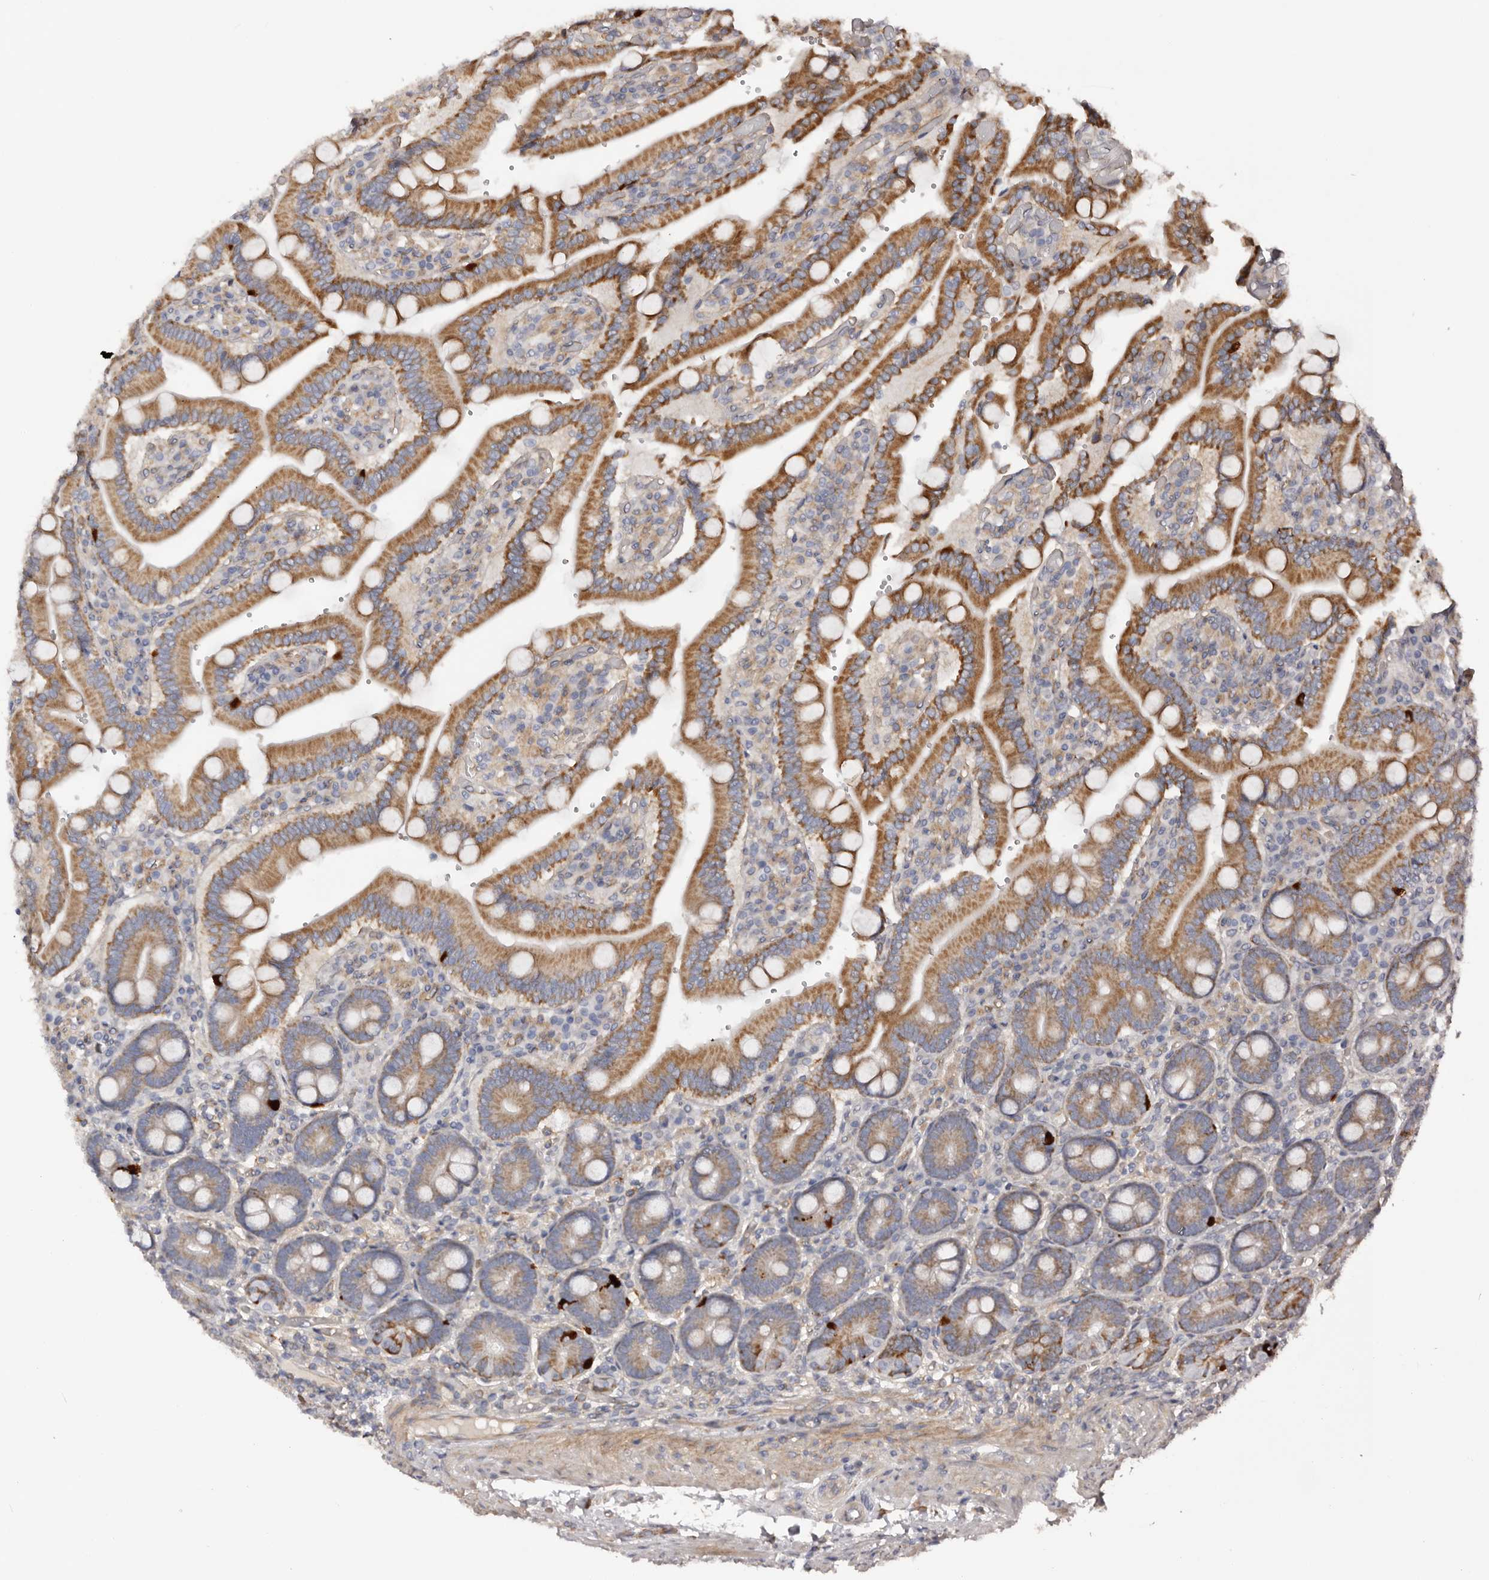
{"staining": {"intensity": "moderate", "quantity": "25%-75%", "location": "cytoplasmic/membranous"}, "tissue": "duodenum", "cell_type": "Glandular cells", "image_type": "normal", "snomed": [{"axis": "morphology", "description": "Normal tissue, NOS"}, {"axis": "topography", "description": "Duodenum"}], "caption": "IHC micrograph of benign human duodenum stained for a protein (brown), which shows medium levels of moderate cytoplasmic/membranous staining in about 25%-75% of glandular cells.", "gene": "DMRT2", "patient": {"sex": "female", "age": 62}}